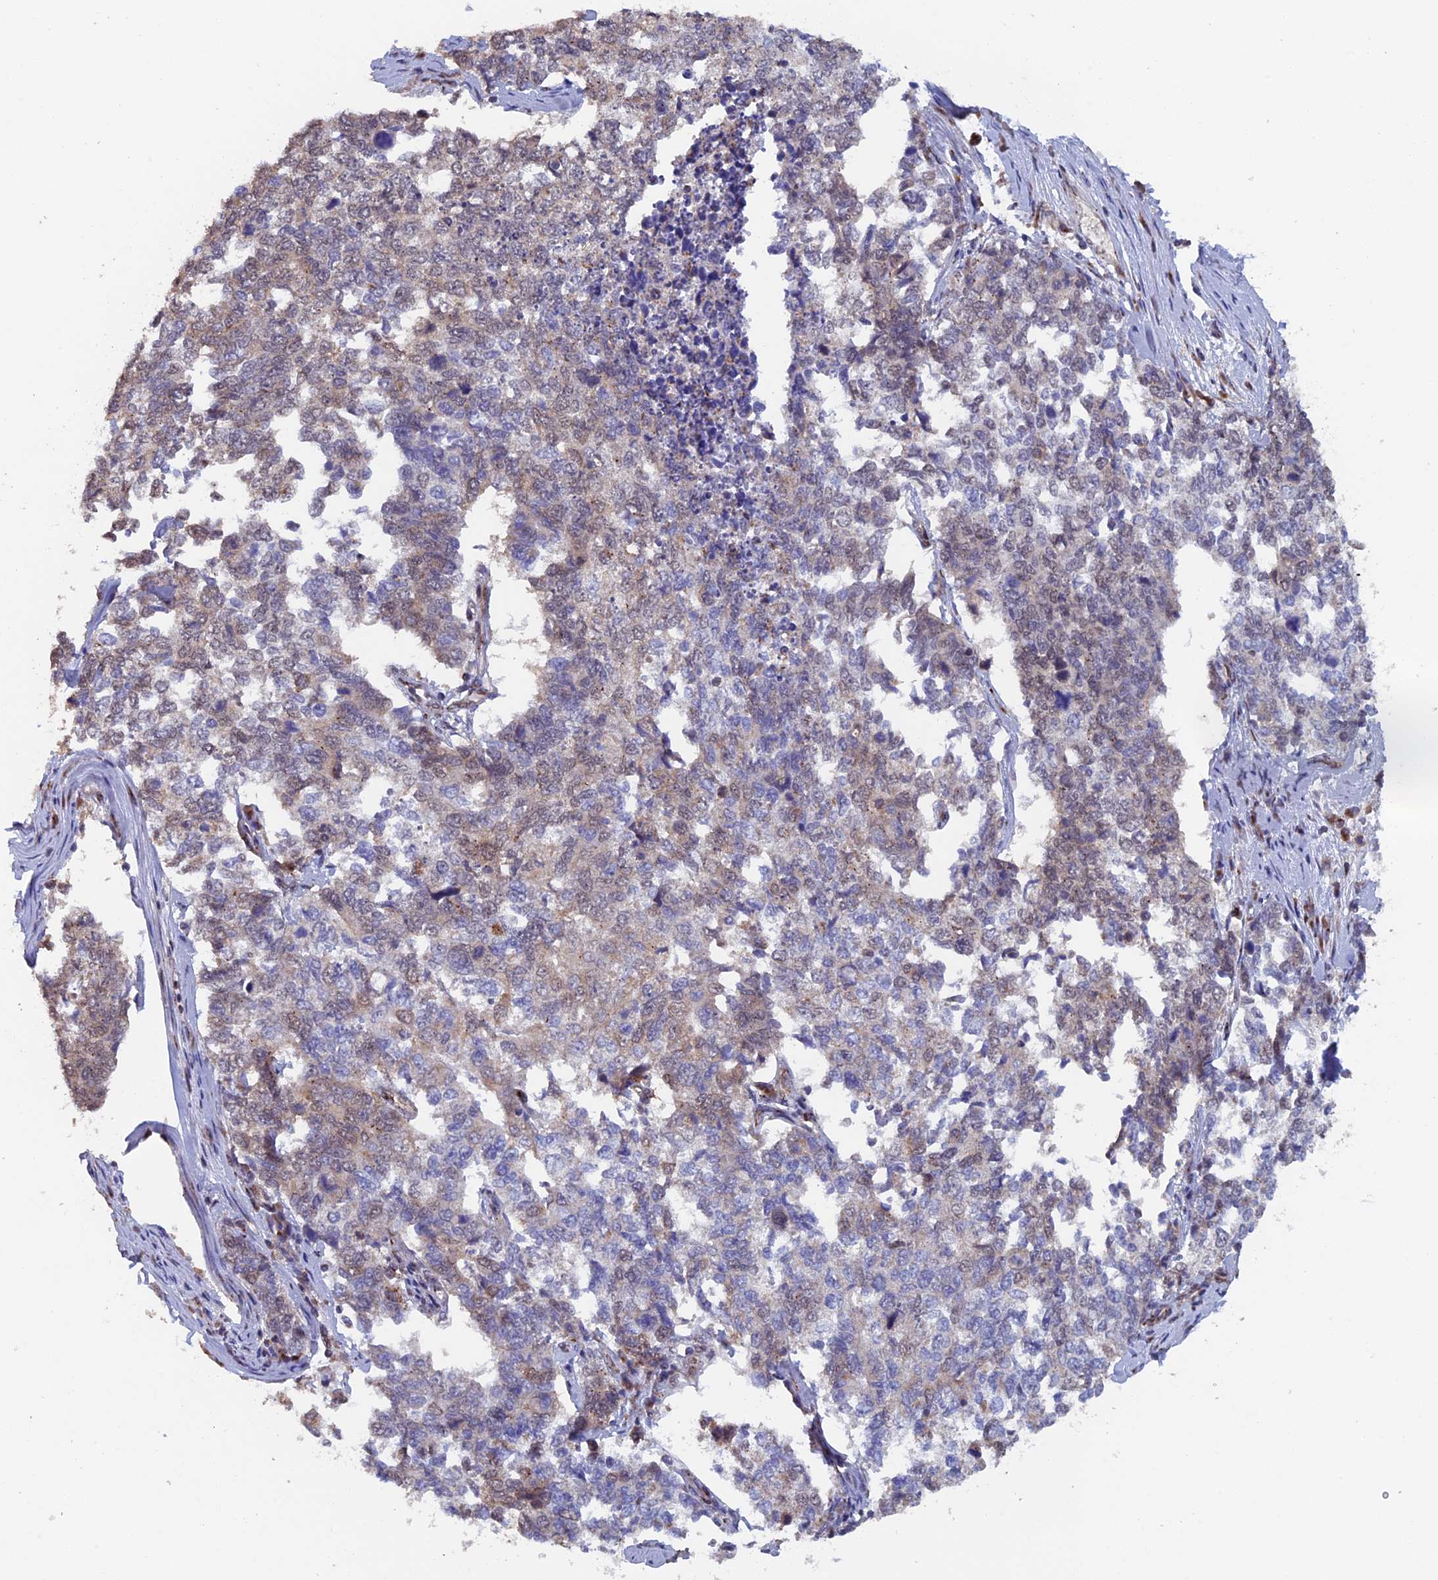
{"staining": {"intensity": "weak", "quantity": "25%-75%", "location": "cytoplasmic/membranous,nuclear"}, "tissue": "cervical cancer", "cell_type": "Tumor cells", "image_type": "cancer", "snomed": [{"axis": "morphology", "description": "Squamous cell carcinoma, NOS"}, {"axis": "topography", "description": "Cervix"}], "caption": "A brown stain shows weak cytoplasmic/membranous and nuclear expression of a protein in cervical cancer (squamous cell carcinoma) tumor cells.", "gene": "PIGQ", "patient": {"sex": "female", "age": 63}}